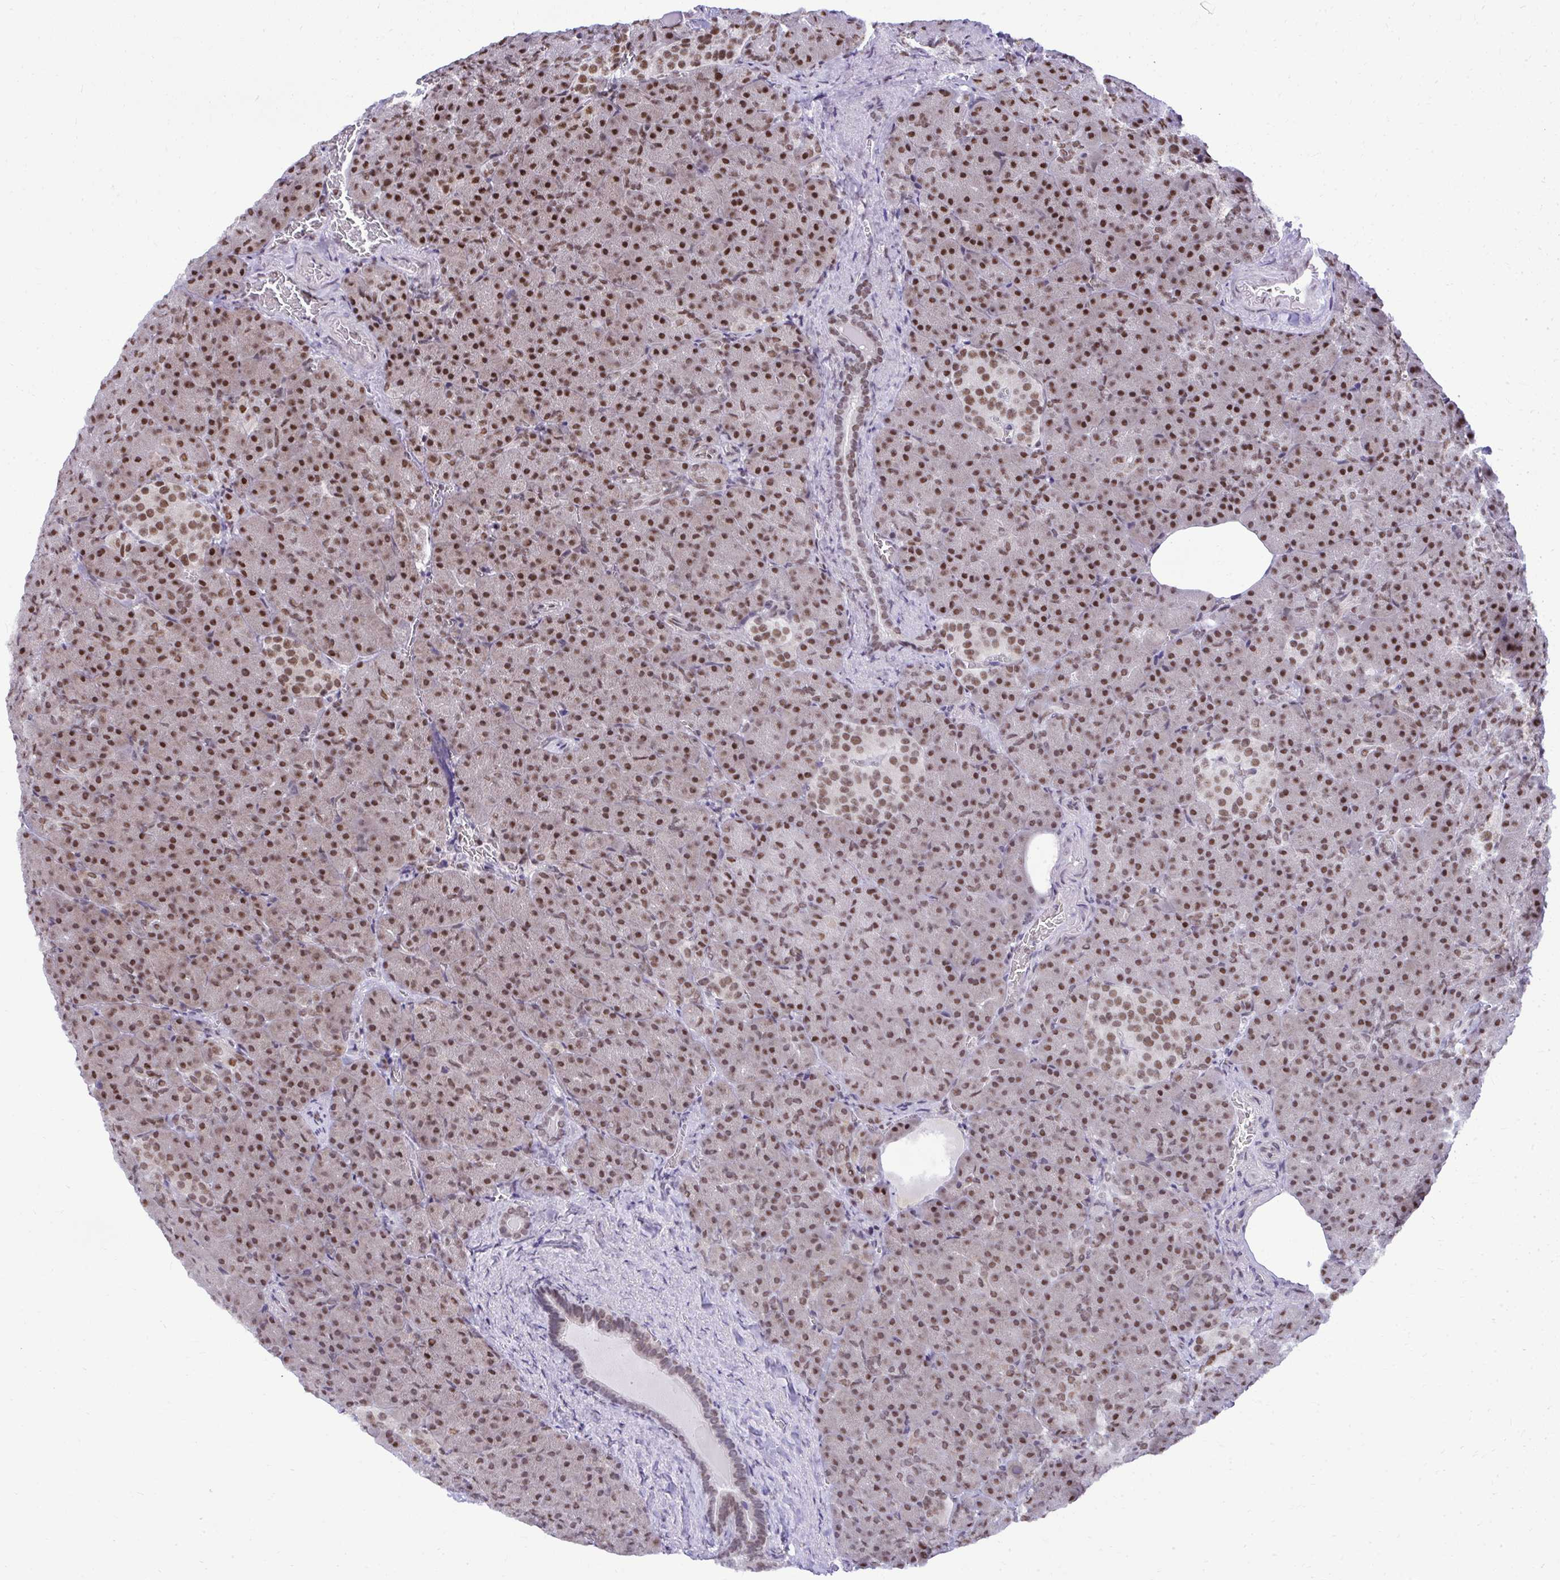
{"staining": {"intensity": "strong", "quantity": ">75%", "location": "nuclear"}, "tissue": "pancreas", "cell_type": "Exocrine glandular cells", "image_type": "normal", "snomed": [{"axis": "morphology", "description": "Normal tissue, NOS"}, {"axis": "topography", "description": "Pancreas"}], "caption": "Exocrine glandular cells display high levels of strong nuclear expression in approximately >75% of cells in unremarkable pancreas. (DAB (3,3'-diaminobenzidine) IHC, brown staining for protein, blue staining for nuclei).", "gene": "PRPF19", "patient": {"sex": "female", "age": 74}}